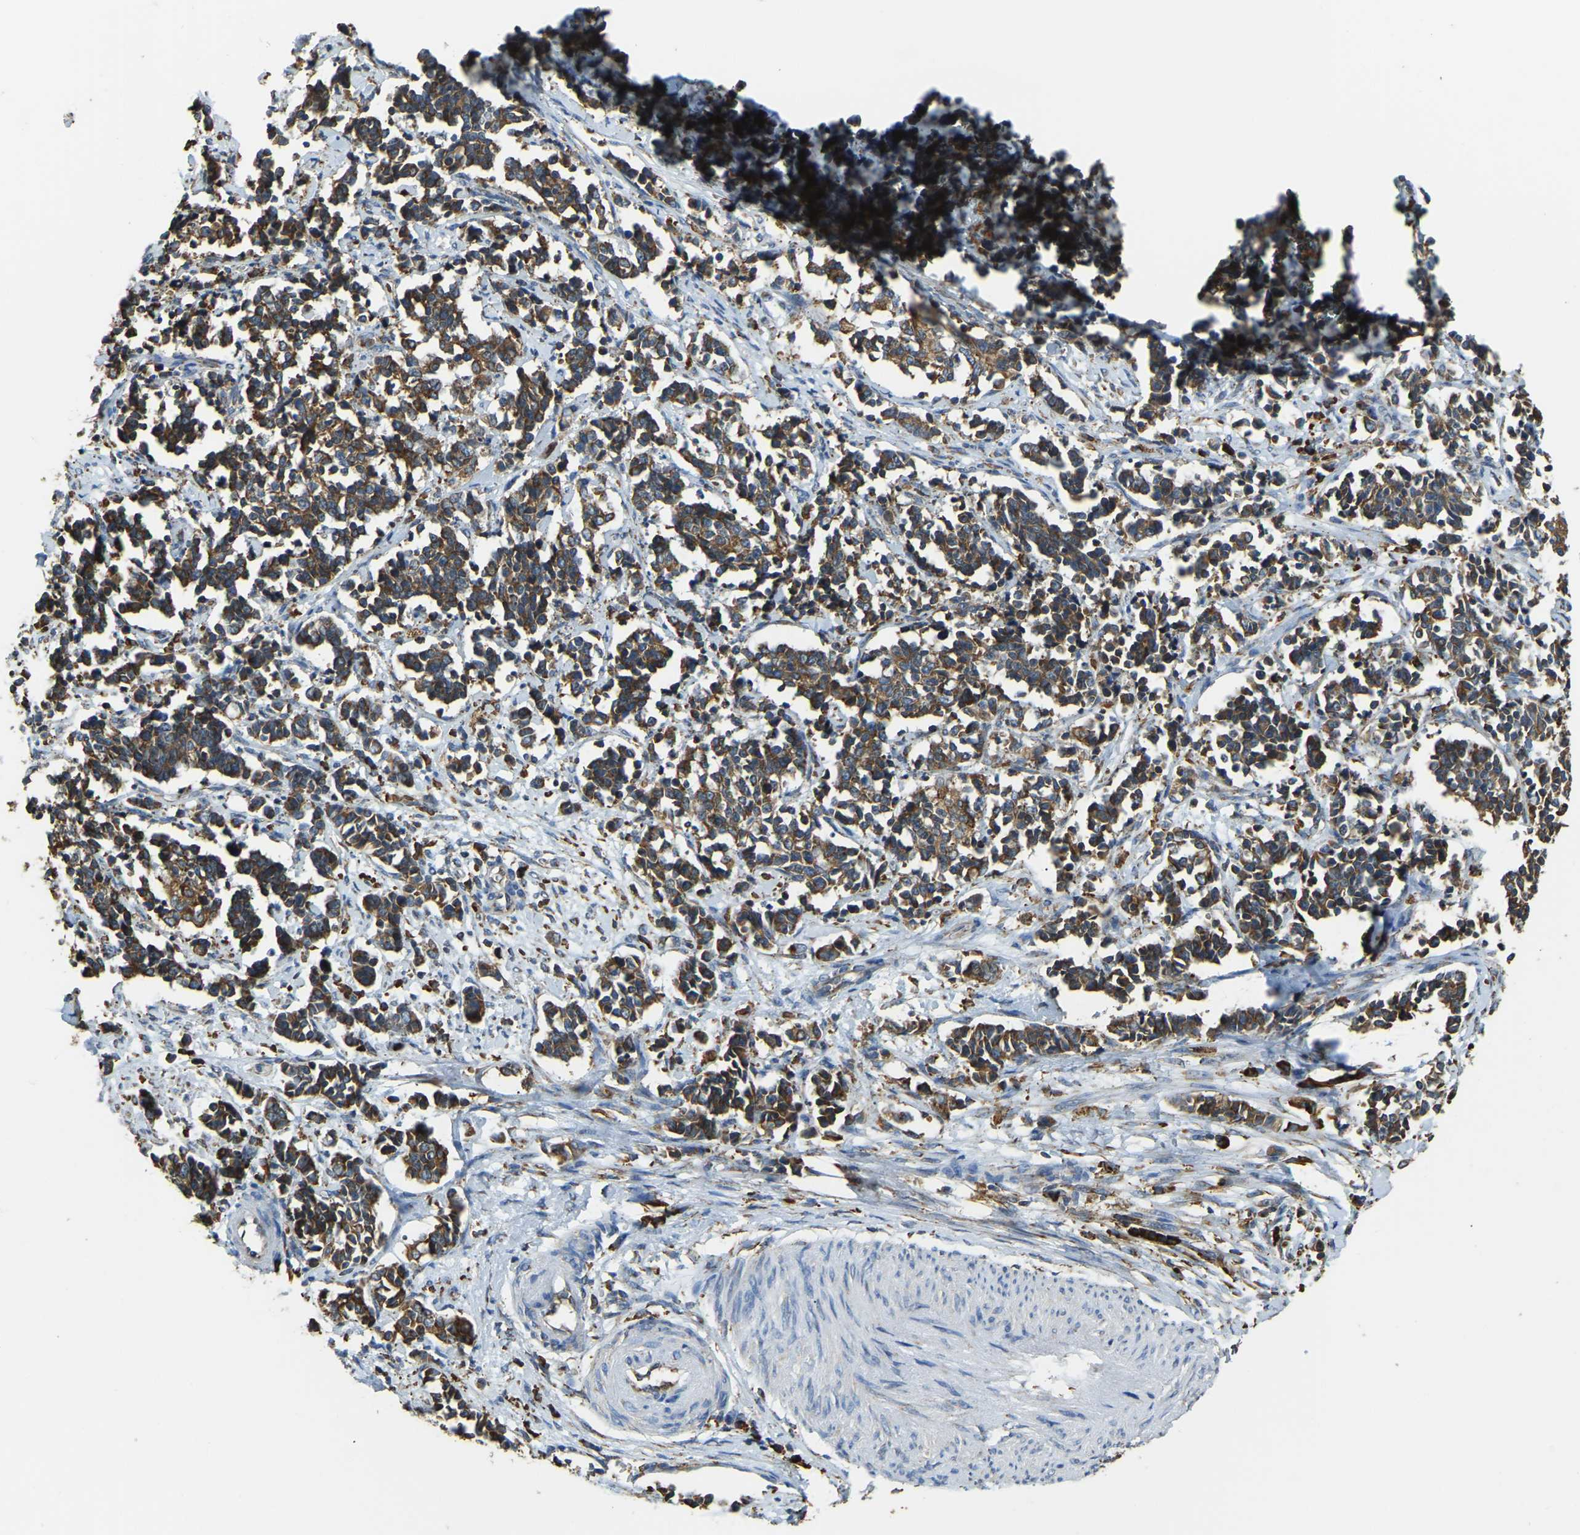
{"staining": {"intensity": "moderate", "quantity": ">75%", "location": "cytoplasmic/membranous"}, "tissue": "cervical cancer", "cell_type": "Tumor cells", "image_type": "cancer", "snomed": [{"axis": "morphology", "description": "Normal tissue, NOS"}, {"axis": "morphology", "description": "Squamous cell carcinoma, NOS"}, {"axis": "topography", "description": "Cervix"}], "caption": "Brown immunohistochemical staining in human squamous cell carcinoma (cervical) shows moderate cytoplasmic/membranous expression in about >75% of tumor cells.", "gene": "RNF115", "patient": {"sex": "female", "age": 35}}